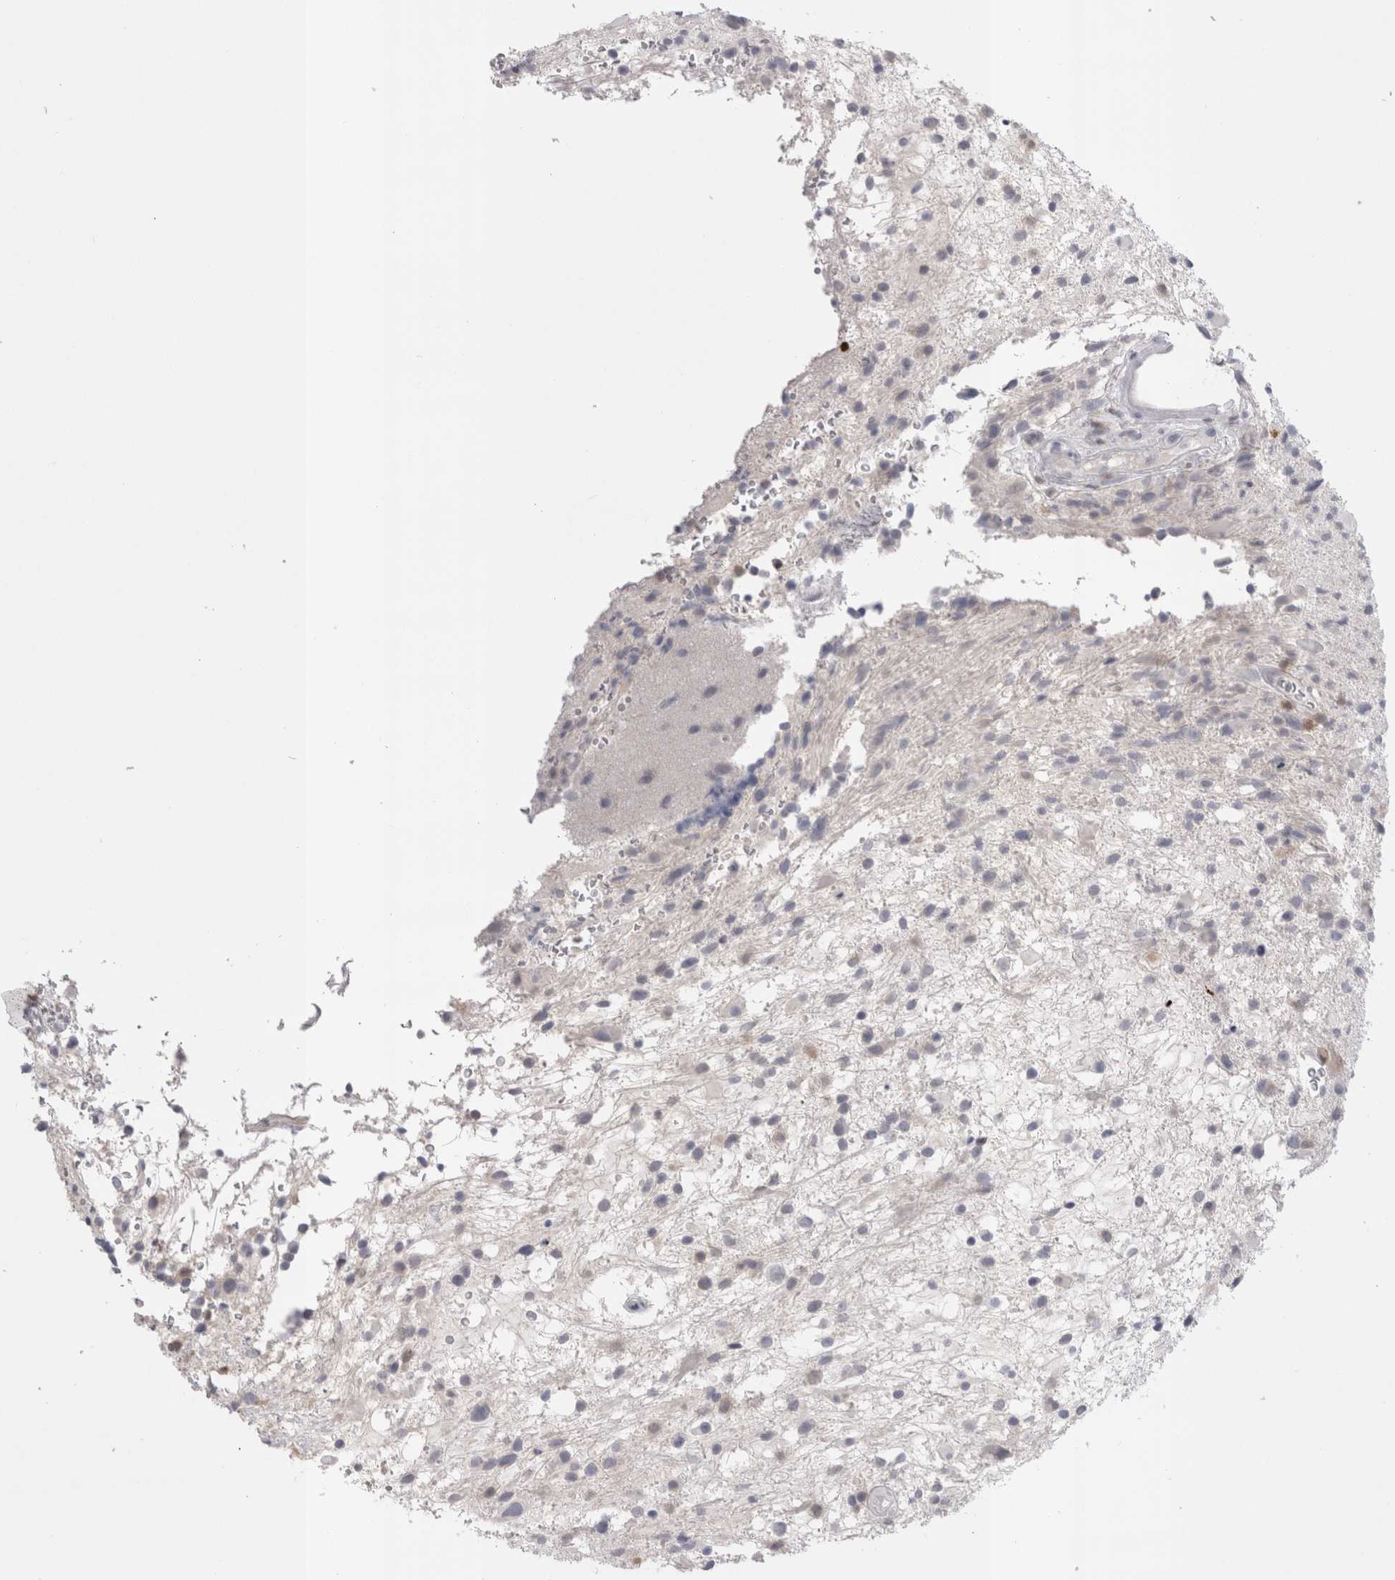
{"staining": {"intensity": "weak", "quantity": "<25%", "location": "cytoplasmic/membranous,nuclear"}, "tissue": "glioma", "cell_type": "Tumor cells", "image_type": "cancer", "snomed": [{"axis": "morphology", "description": "Glioma, malignant, High grade"}, {"axis": "topography", "description": "Brain"}], "caption": "This is a photomicrograph of IHC staining of malignant high-grade glioma, which shows no staining in tumor cells.", "gene": "SUCNR1", "patient": {"sex": "male", "age": 33}}